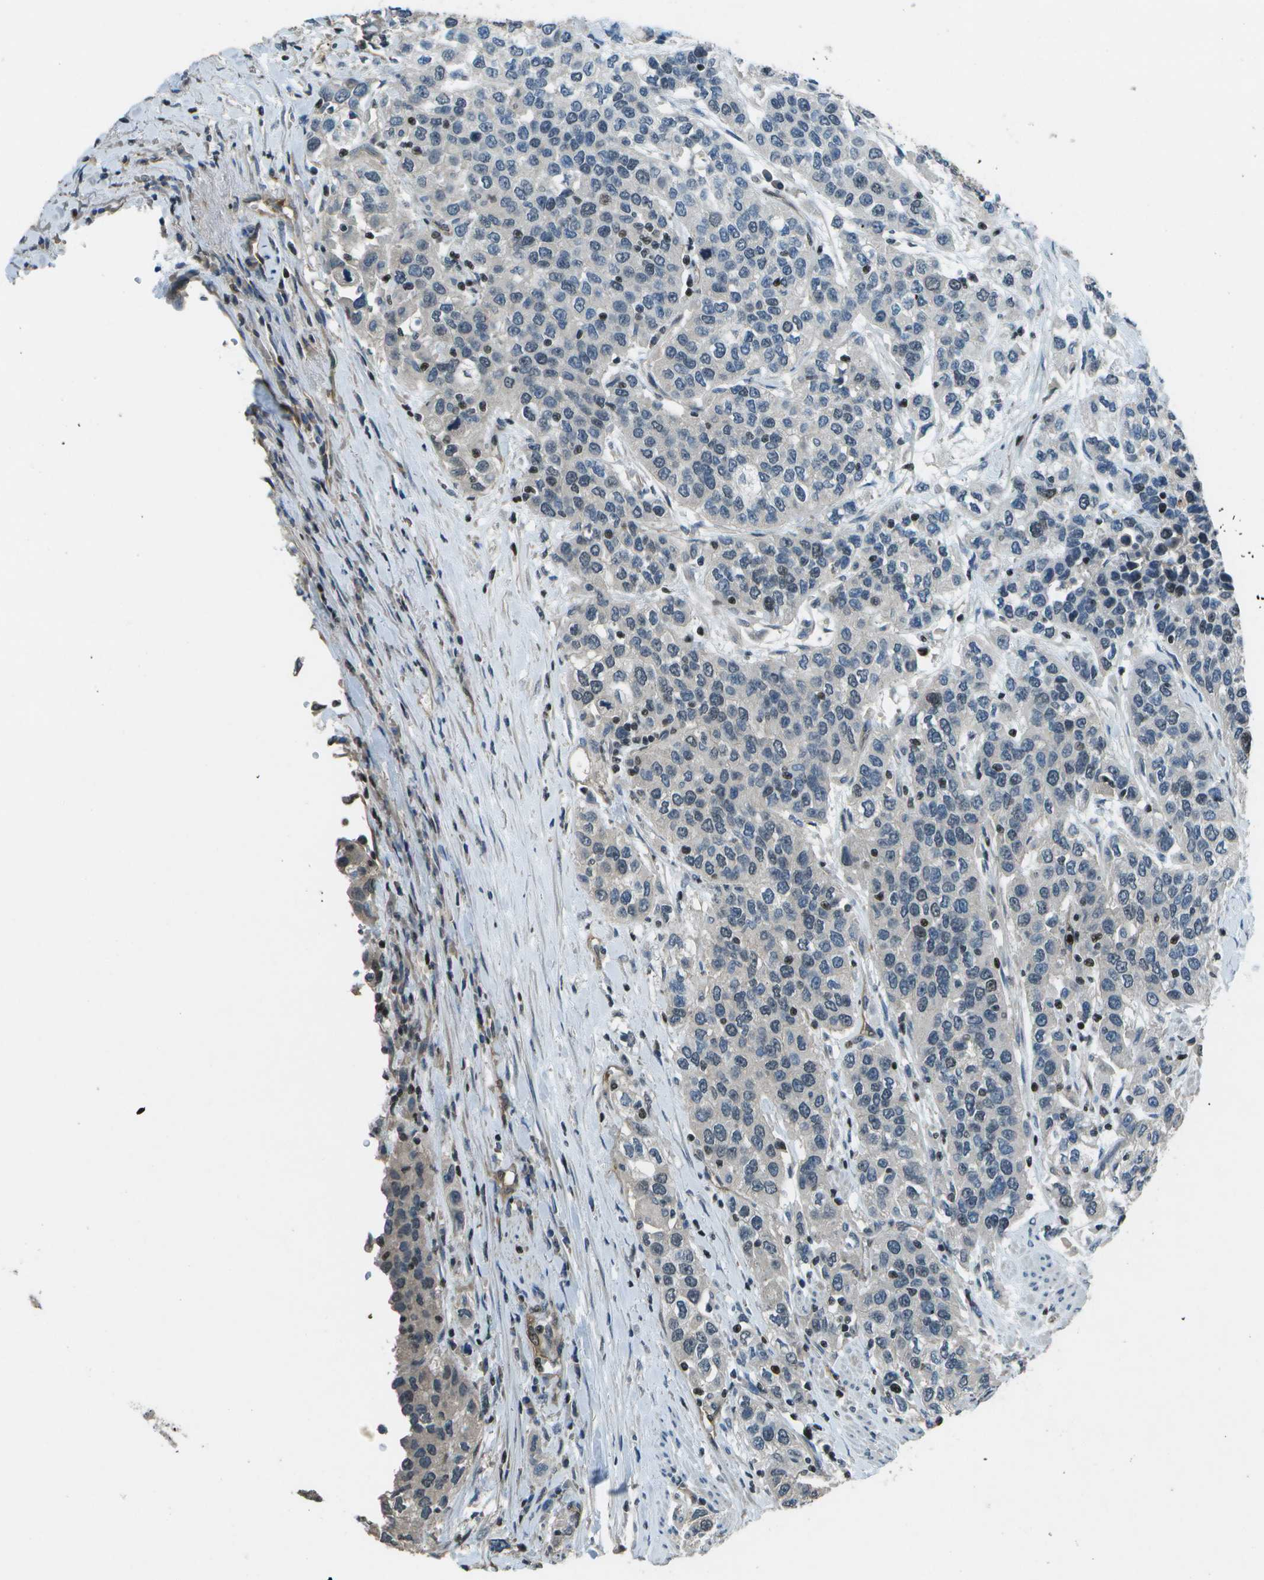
{"staining": {"intensity": "moderate", "quantity": "<25%", "location": "nuclear"}, "tissue": "urothelial cancer", "cell_type": "Tumor cells", "image_type": "cancer", "snomed": [{"axis": "morphology", "description": "Urothelial carcinoma, High grade"}, {"axis": "topography", "description": "Urinary bladder"}], "caption": "A micrograph showing moderate nuclear expression in about <25% of tumor cells in high-grade urothelial carcinoma, as visualized by brown immunohistochemical staining.", "gene": "PDLIM1", "patient": {"sex": "female", "age": 80}}